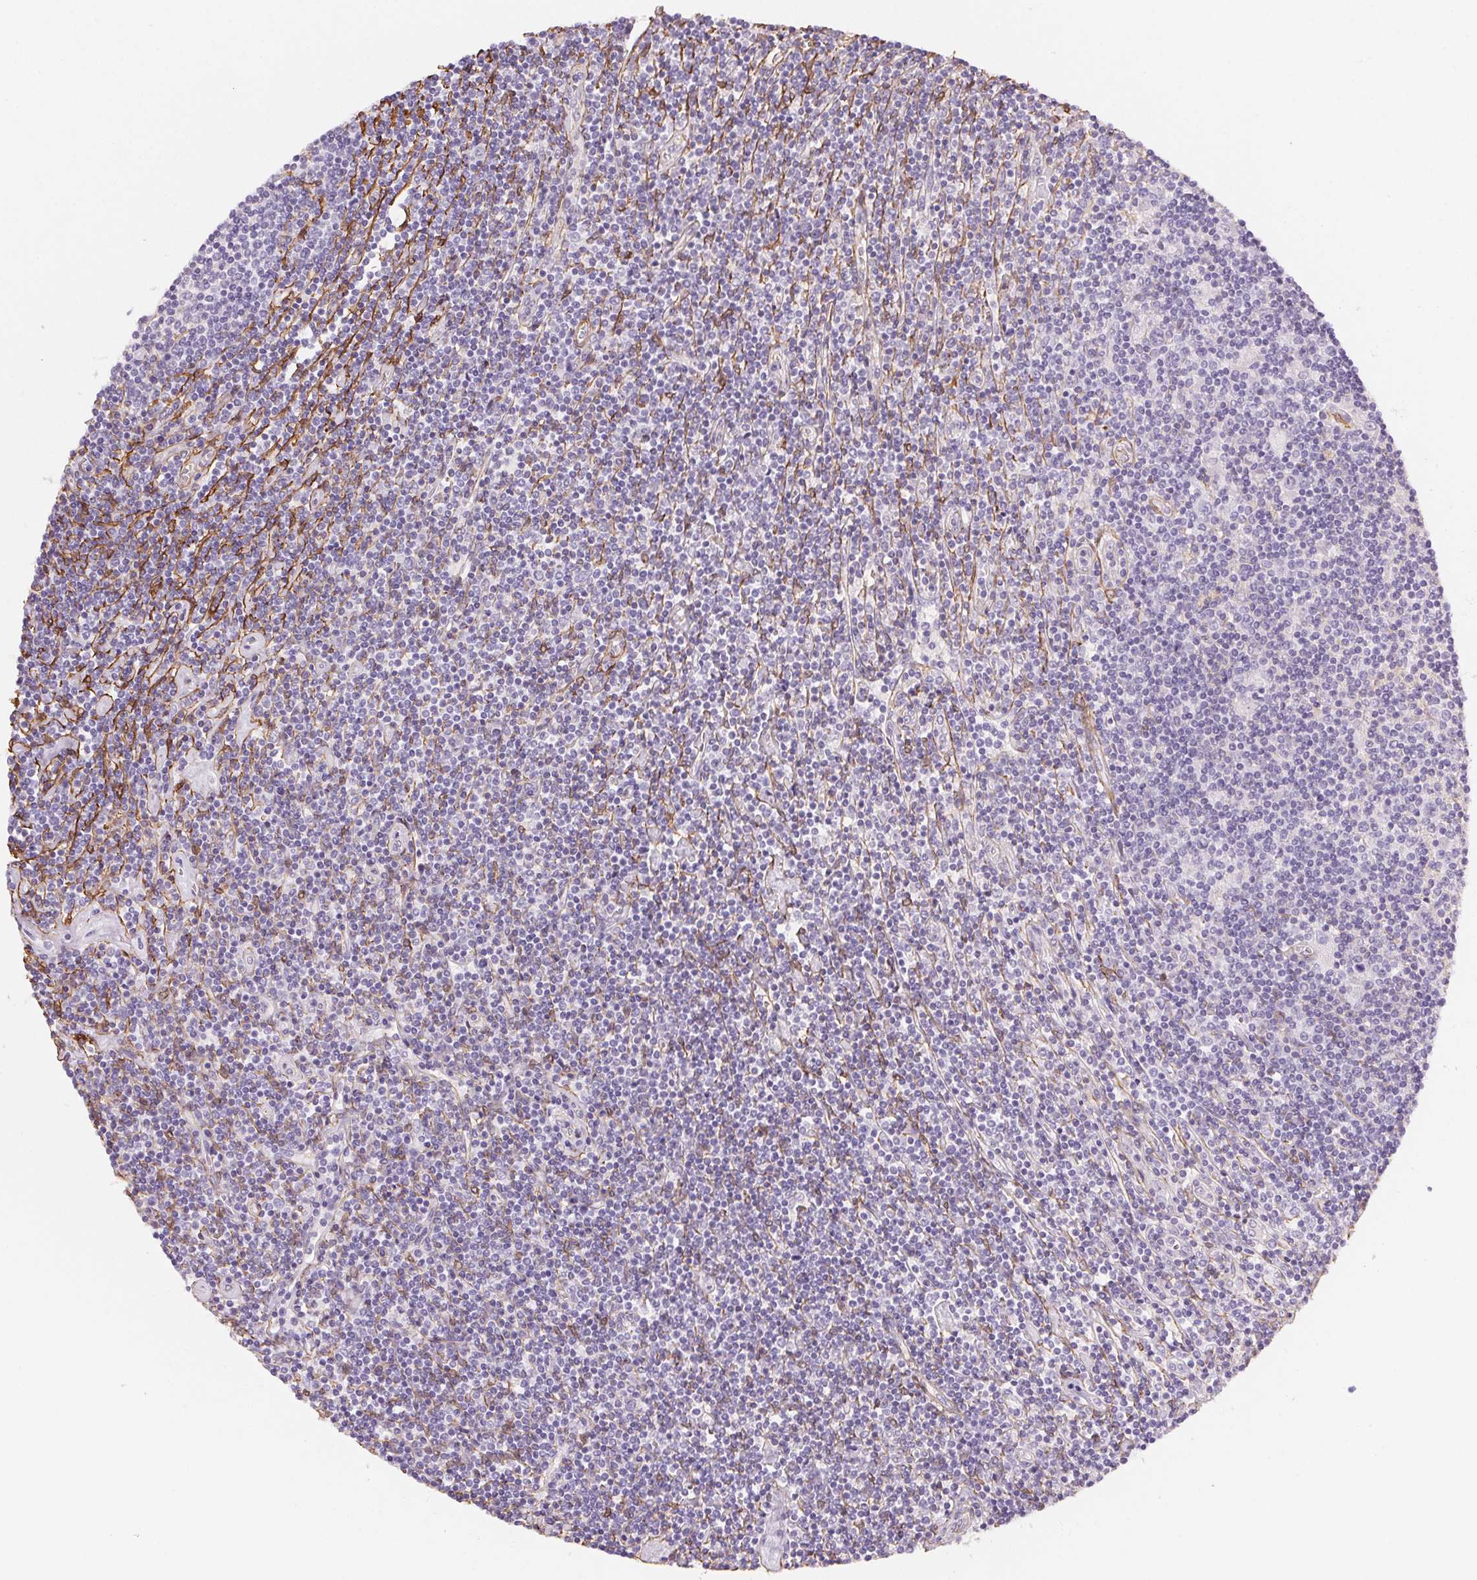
{"staining": {"intensity": "negative", "quantity": "none", "location": "none"}, "tissue": "lymphoma", "cell_type": "Tumor cells", "image_type": "cancer", "snomed": [{"axis": "morphology", "description": "Hodgkin's disease, NOS"}, {"axis": "topography", "description": "Lymph node"}], "caption": "Immunohistochemical staining of lymphoma shows no significant expression in tumor cells. Brightfield microscopy of IHC stained with DAB (3,3'-diaminobenzidine) (brown) and hematoxylin (blue), captured at high magnification.", "gene": "GPX8", "patient": {"sex": "male", "age": 40}}